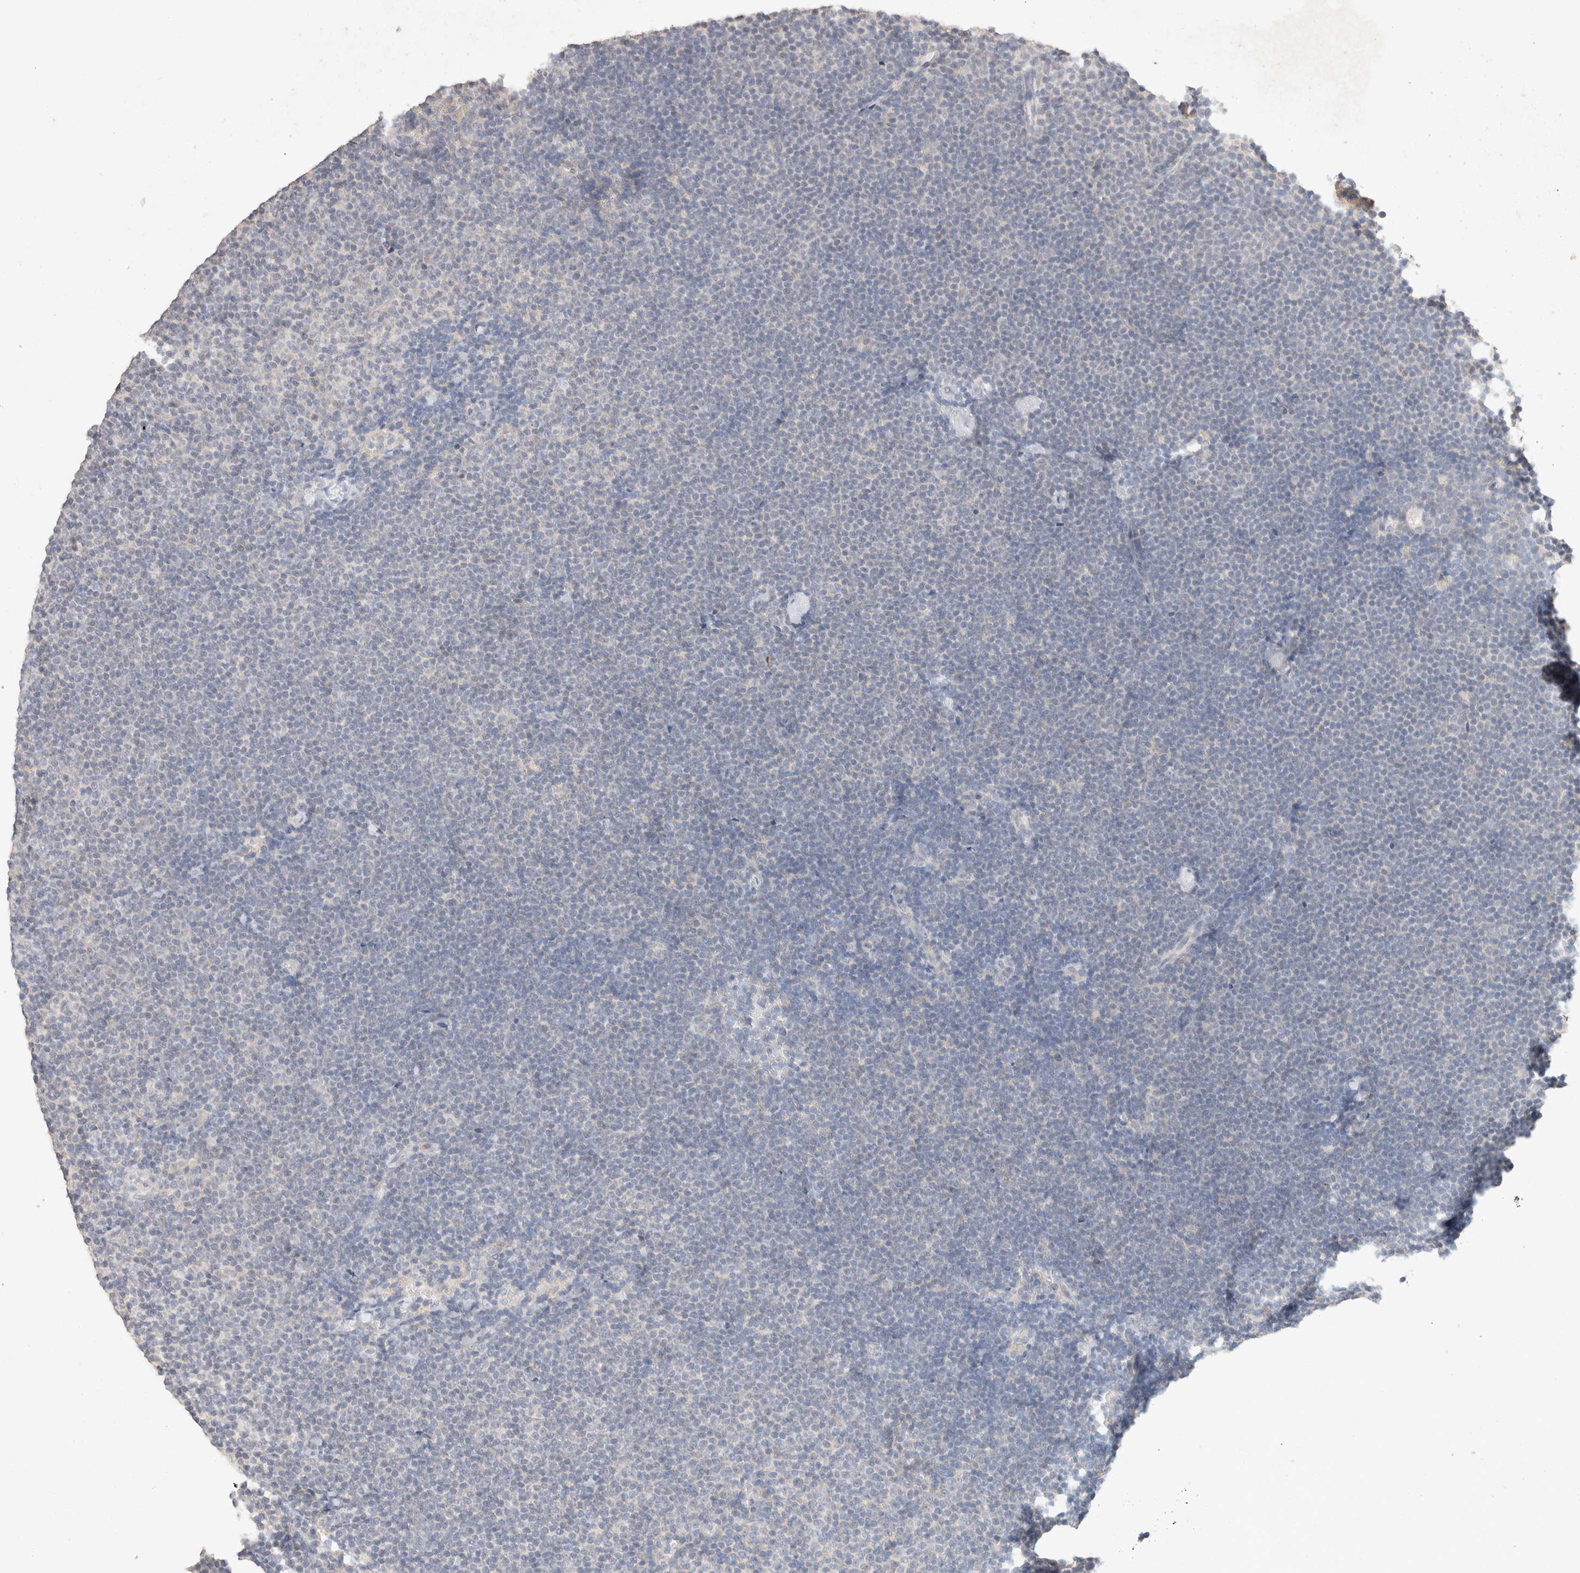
{"staining": {"intensity": "negative", "quantity": "none", "location": "none"}, "tissue": "lymphoma", "cell_type": "Tumor cells", "image_type": "cancer", "snomed": [{"axis": "morphology", "description": "Malignant lymphoma, non-Hodgkin's type, Low grade"}, {"axis": "topography", "description": "Lymph node"}], "caption": "DAB (3,3'-diaminobenzidine) immunohistochemical staining of malignant lymphoma, non-Hodgkin's type (low-grade) reveals no significant positivity in tumor cells. The staining was performed using DAB (3,3'-diaminobenzidine) to visualize the protein expression in brown, while the nuclei were stained in blue with hematoxylin (Magnification: 20x).", "gene": "MPP2", "patient": {"sex": "female", "age": 53}}